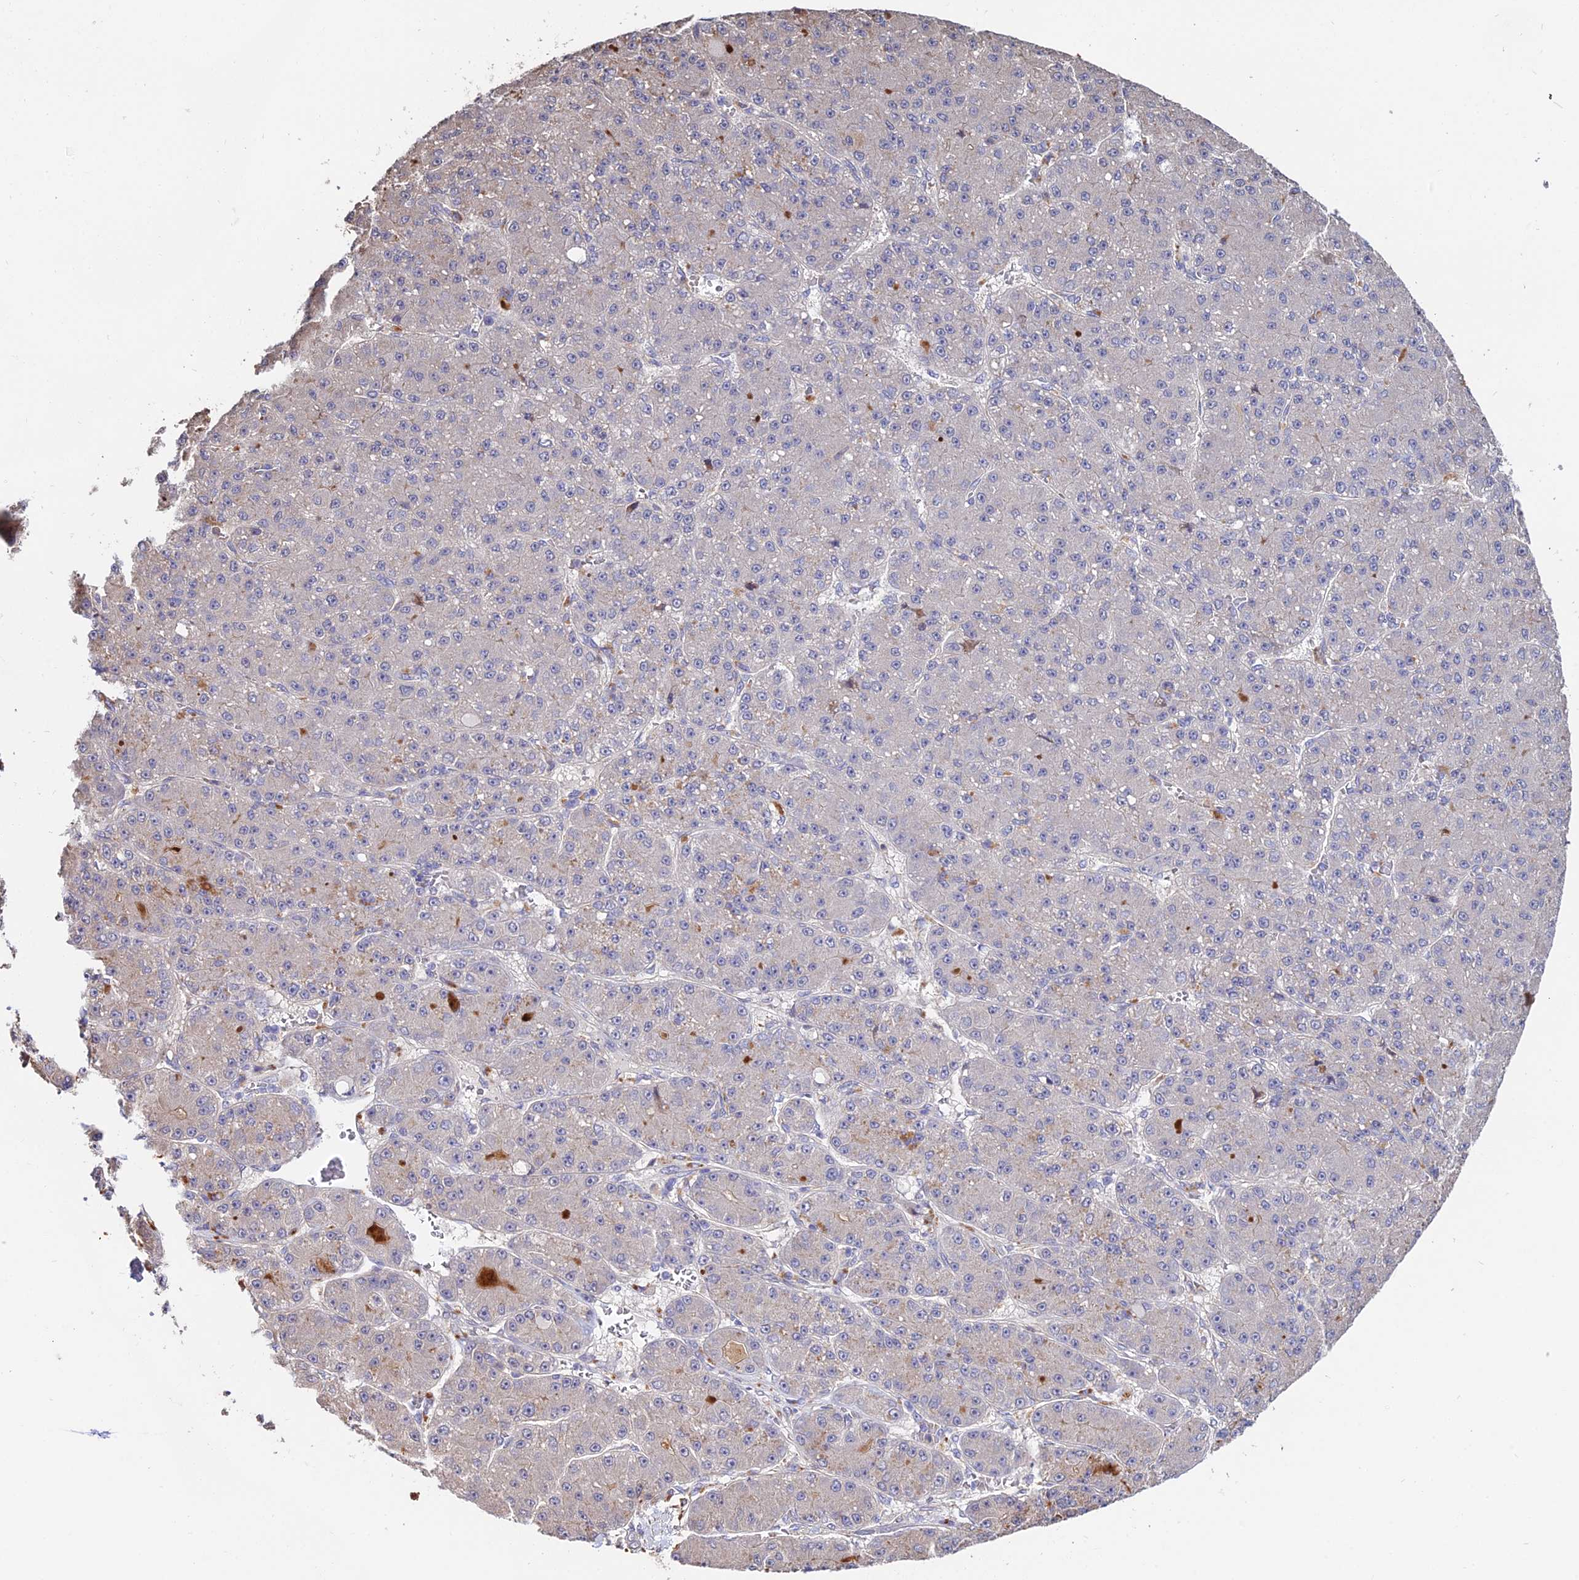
{"staining": {"intensity": "negative", "quantity": "none", "location": "none"}, "tissue": "liver cancer", "cell_type": "Tumor cells", "image_type": "cancer", "snomed": [{"axis": "morphology", "description": "Carcinoma, Hepatocellular, NOS"}, {"axis": "topography", "description": "Liver"}], "caption": "The image exhibits no staining of tumor cells in liver hepatocellular carcinoma.", "gene": "ACTR5", "patient": {"sex": "male", "age": 67}}